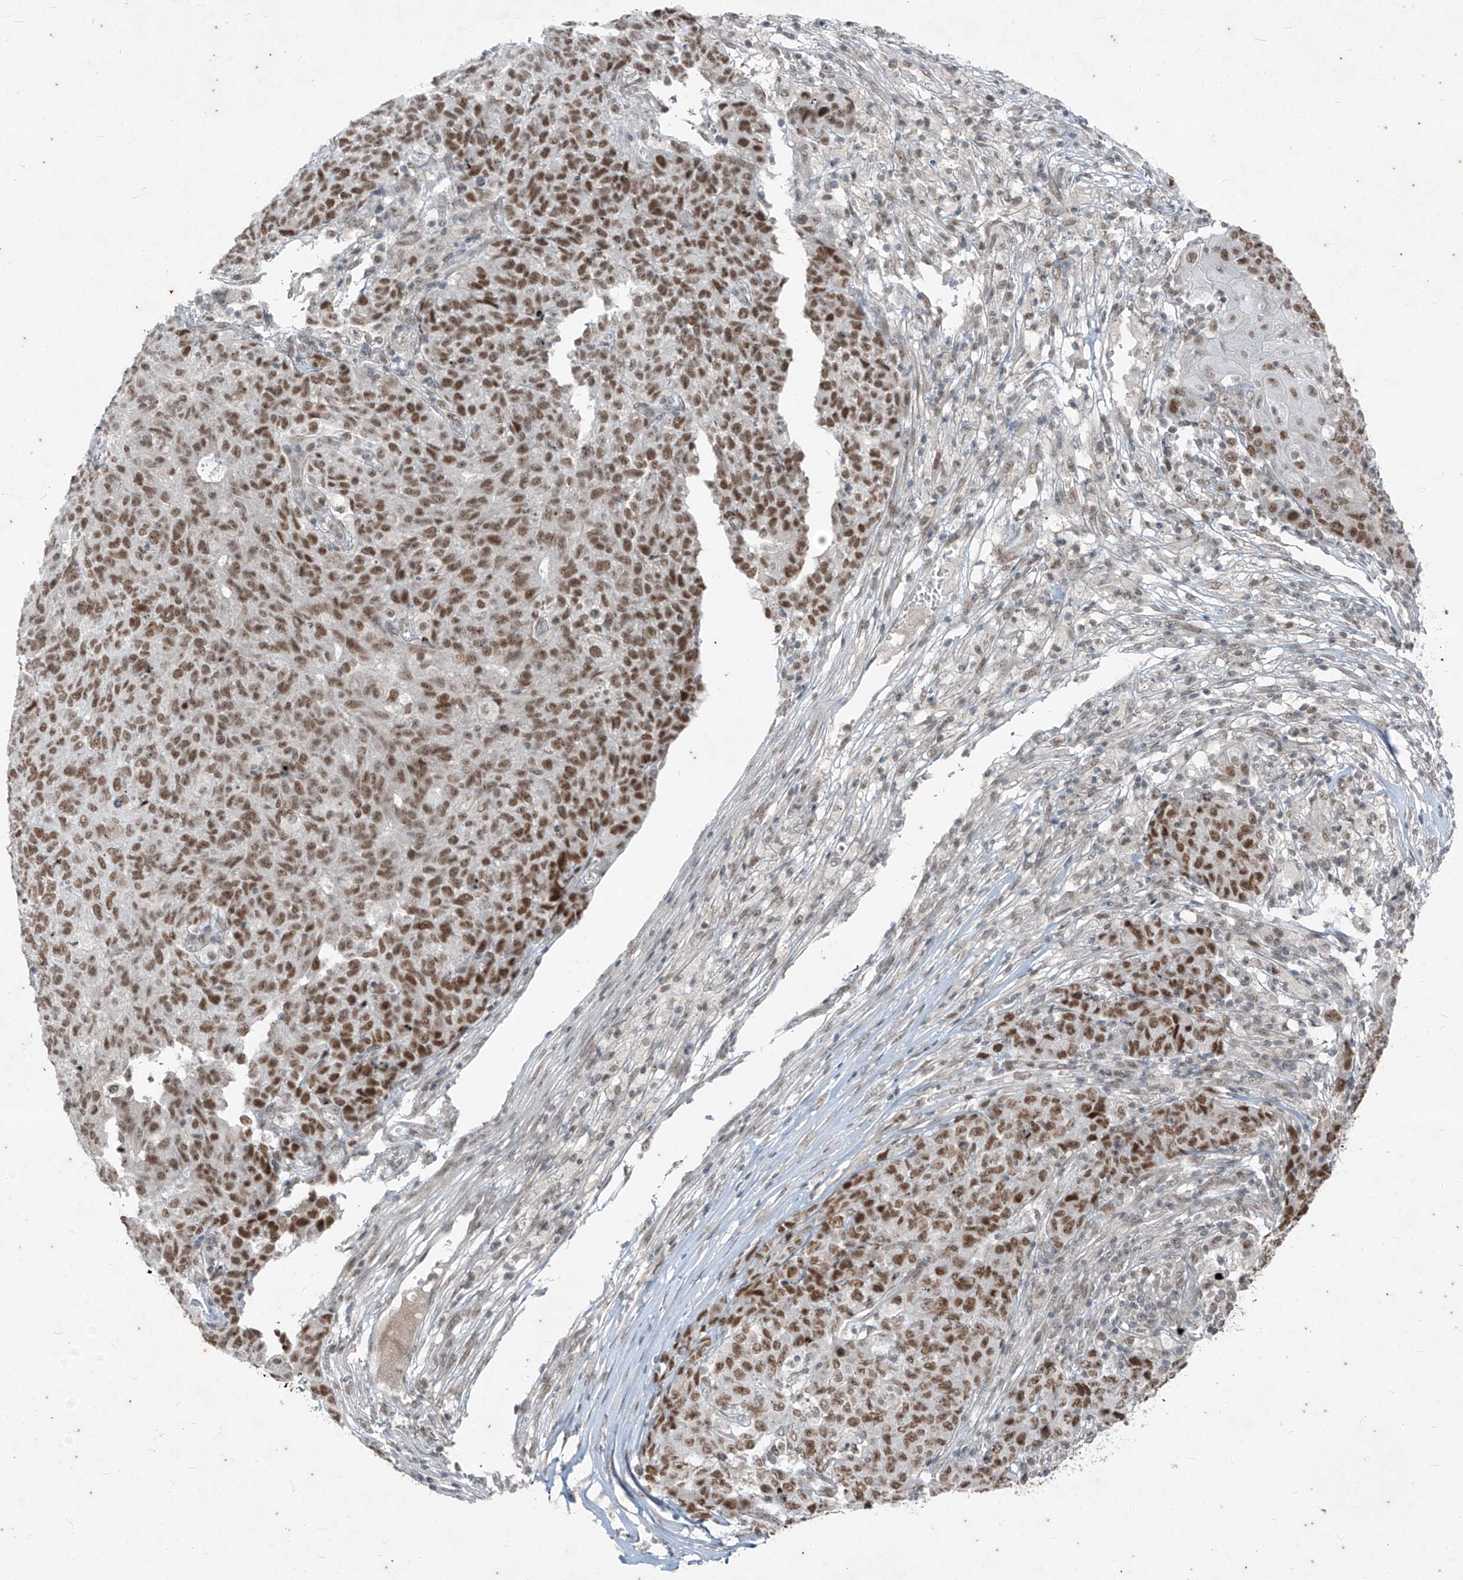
{"staining": {"intensity": "moderate", "quantity": ">75%", "location": "nuclear"}, "tissue": "ovarian cancer", "cell_type": "Tumor cells", "image_type": "cancer", "snomed": [{"axis": "morphology", "description": "Carcinoma, endometroid"}, {"axis": "topography", "description": "Ovary"}], "caption": "Ovarian cancer stained for a protein (brown) reveals moderate nuclear positive expression in approximately >75% of tumor cells.", "gene": "ZNF354B", "patient": {"sex": "female", "age": 42}}